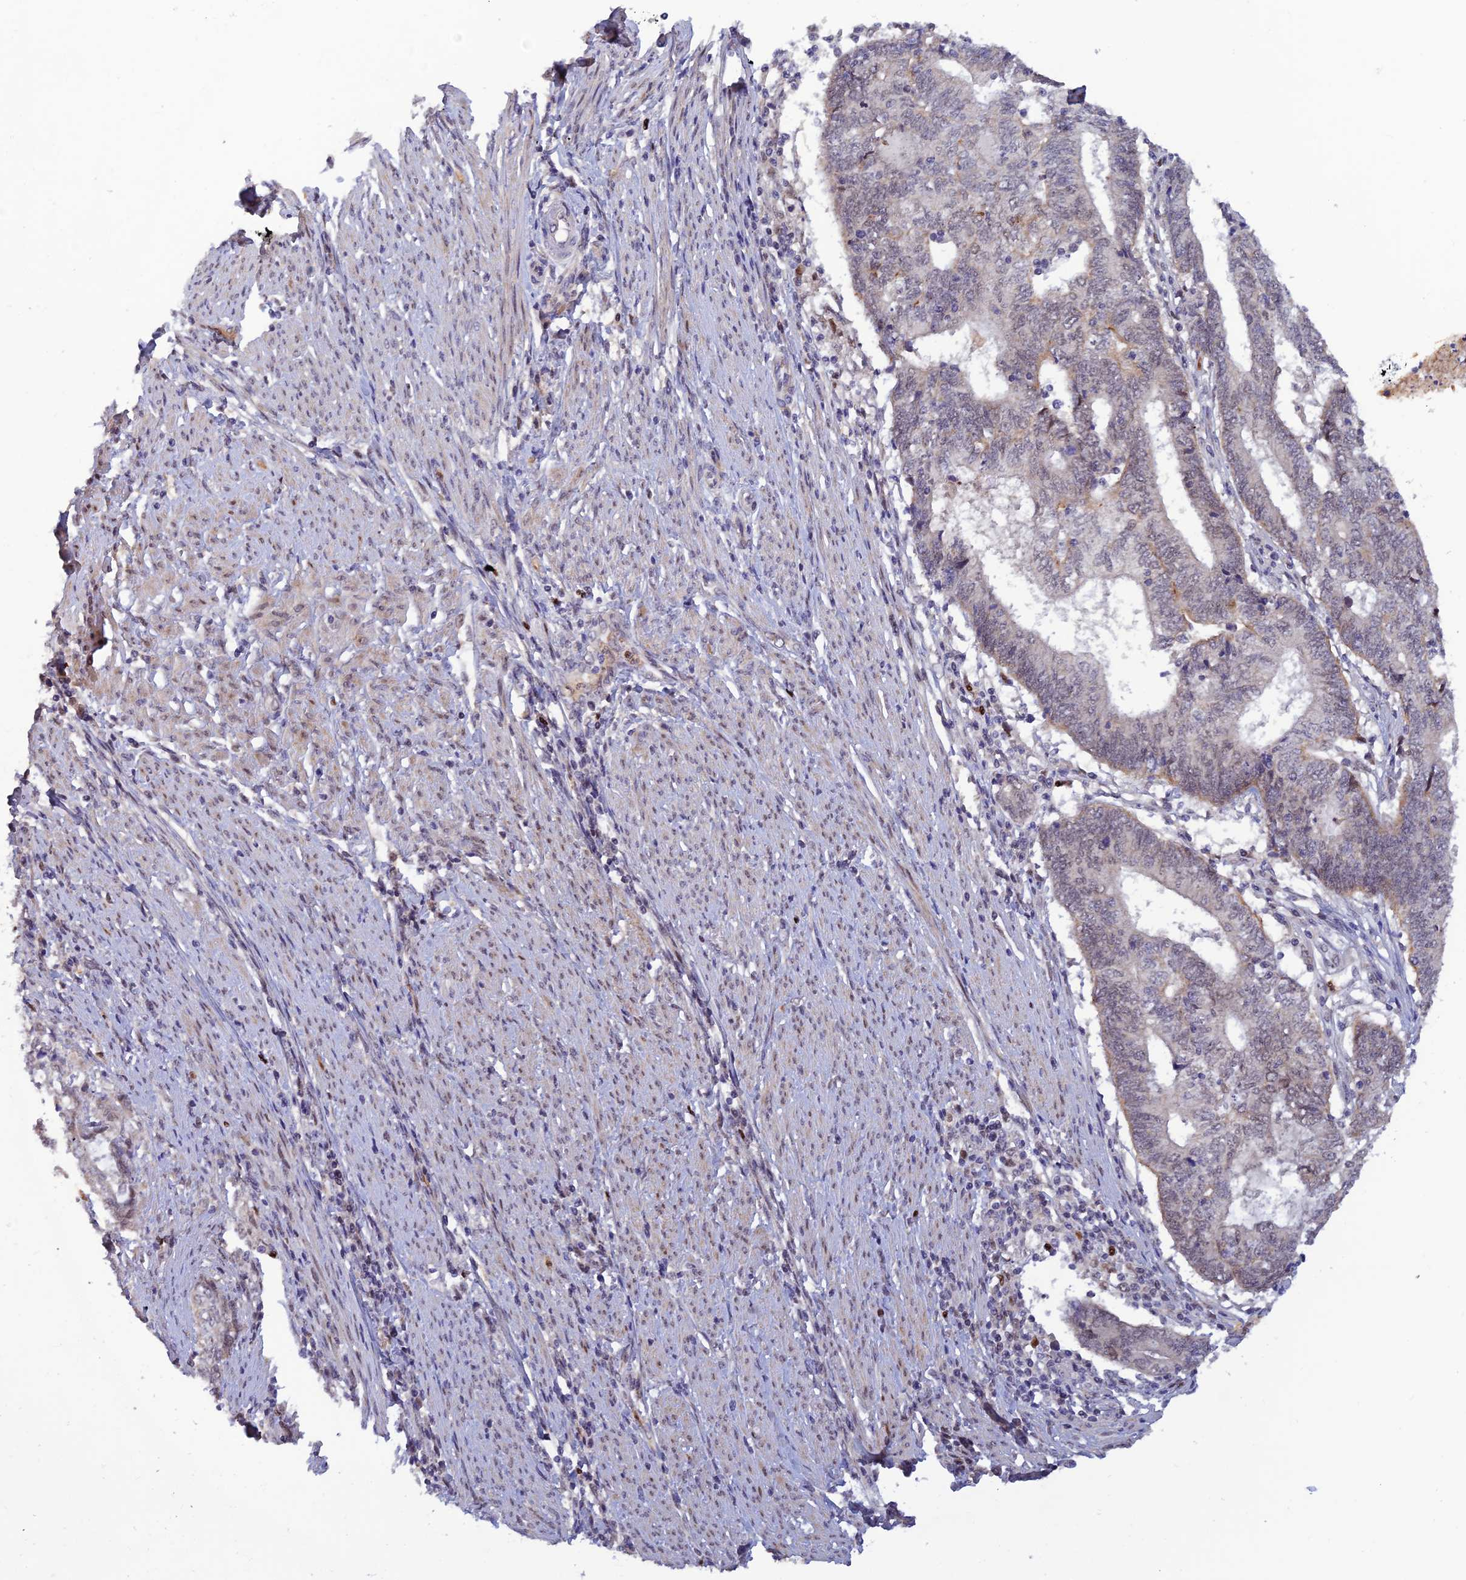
{"staining": {"intensity": "weak", "quantity": "<25%", "location": "nuclear"}, "tissue": "endometrial cancer", "cell_type": "Tumor cells", "image_type": "cancer", "snomed": [{"axis": "morphology", "description": "Adenocarcinoma, NOS"}, {"axis": "topography", "description": "Uterus"}, {"axis": "topography", "description": "Endometrium"}], "caption": "Image shows no protein expression in tumor cells of endometrial cancer (adenocarcinoma) tissue. (Stains: DAB immunohistochemistry (IHC) with hematoxylin counter stain, Microscopy: brightfield microscopy at high magnification).", "gene": "FASTKD5", "patient": {"sex": "female", "age": 70}}